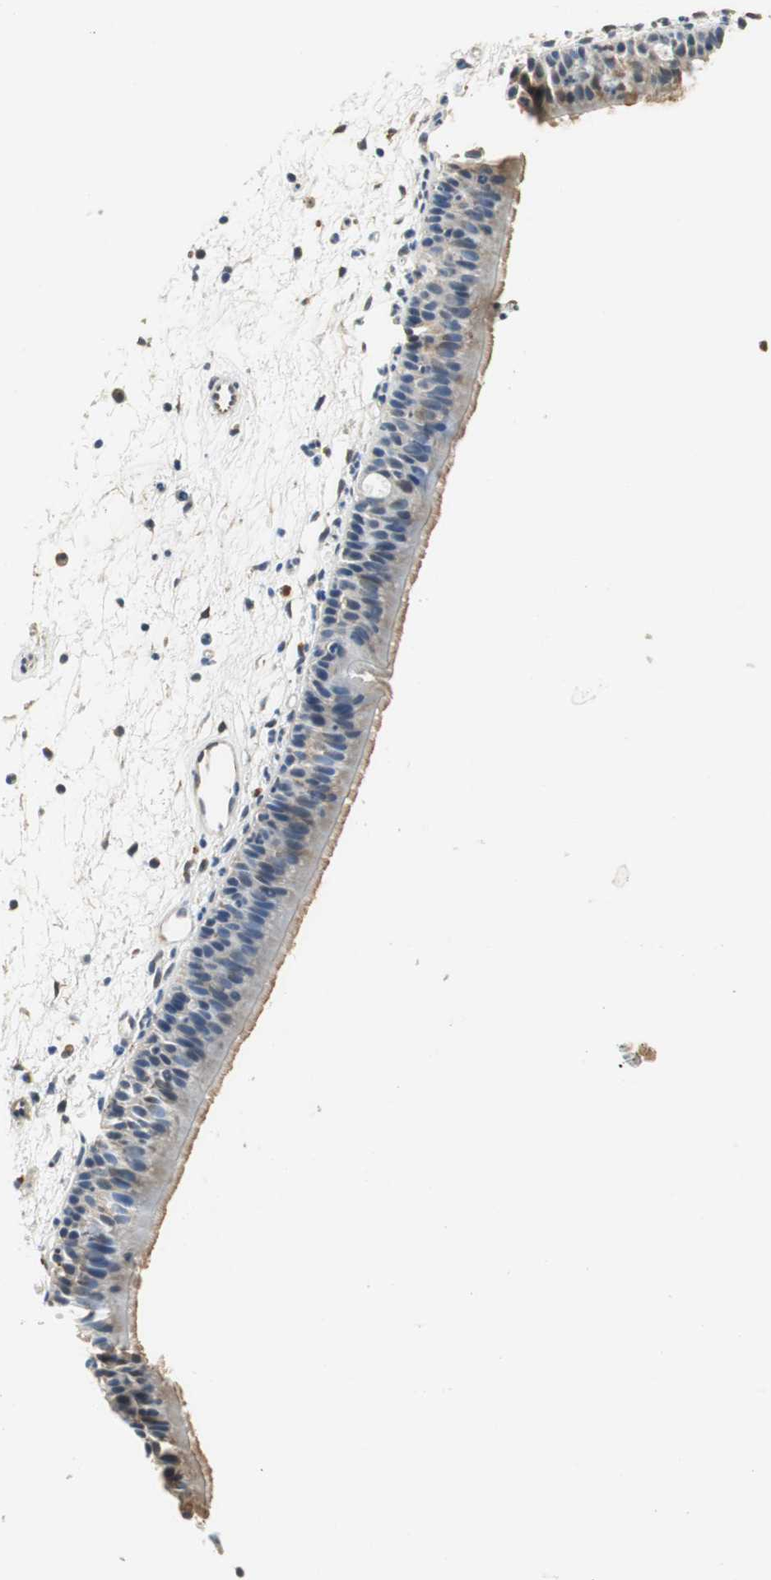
{"staining": {"intensity": "moderate", "quantity": "25%-75%", "location": "cytoplasmic/membranous"}, "tissue": "nasopharynx", "cell_type": "Respiratory epithelial cells", "image_type": "normal", "snomed": [{"axis": "morphology", "description": "Normal tissue, NOS"}, {"axis": "topography", "description": "Nasopharynx"}], "caption": "Immunohistochemical staining of normal human nasopharynx demonstrates 25%-75% levels of moderate cytoplasmic/membranous protein expression in approximately 25%-75% of respiratory epithelial cells. Ihc stains the protein in brown and the nuclei are stained blue.", "gene": "PSMB4", "patient": {"sex": "female", "age": 54}}